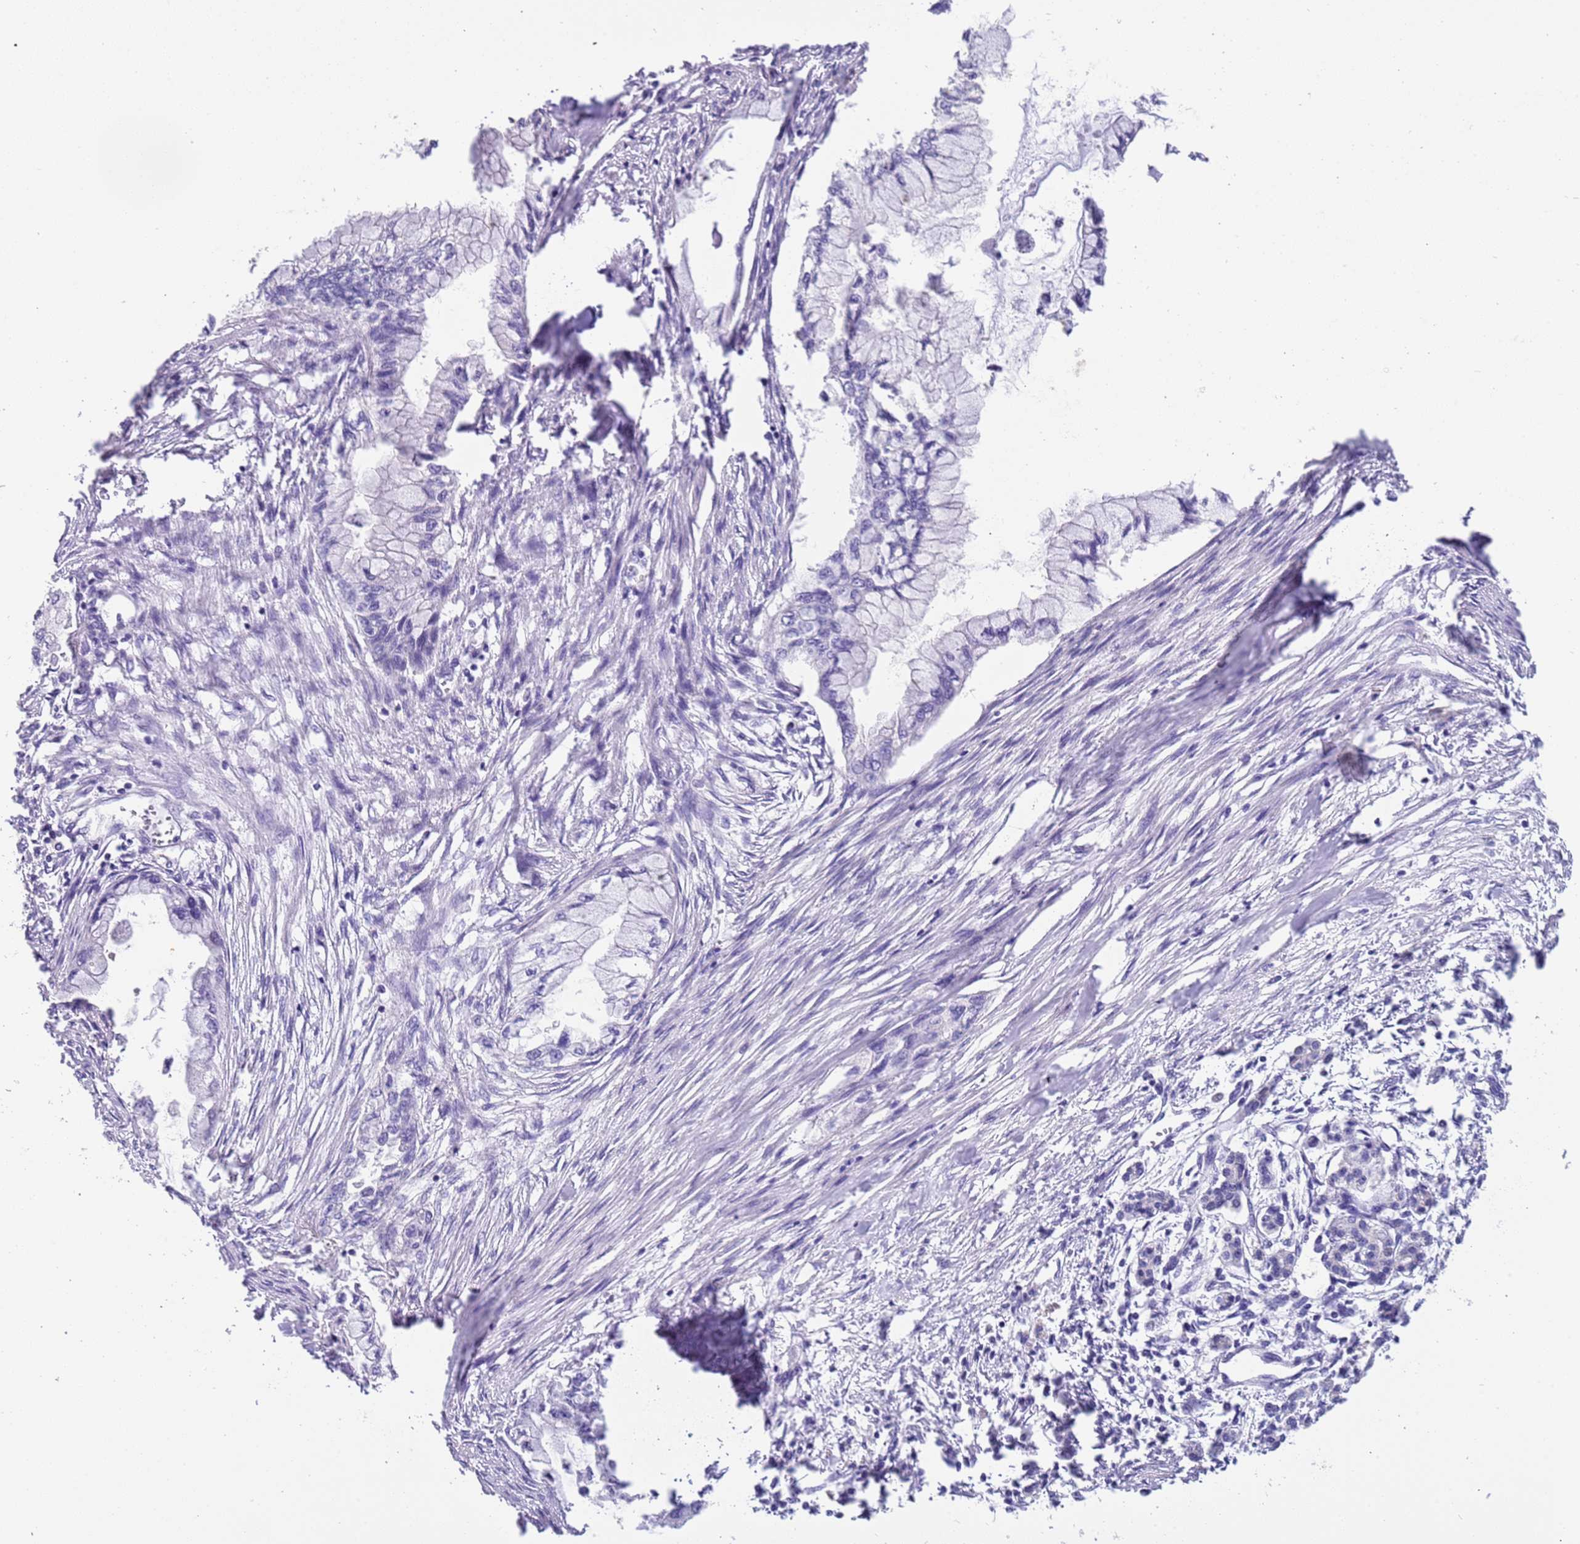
{"staining": {"intensity": "negative", "quantity": "none", "location": "none"}, "tissue": "pancreatic cancer", "cell_type": "Tumor cells", "image_type": "cancer", "snomed": [{"axis": "morphology", "description": "Adenocarcinoma, NOS"}, {"axis": "topography", "description": "Pancreas"}], "caption": "Immunohistochemistry (IHC) of adenocarcinoma (pancreatic) reveals no staining in tumor cells.", "gene": "PCGF2", "patient": {"sex": "male", "age": 48}}